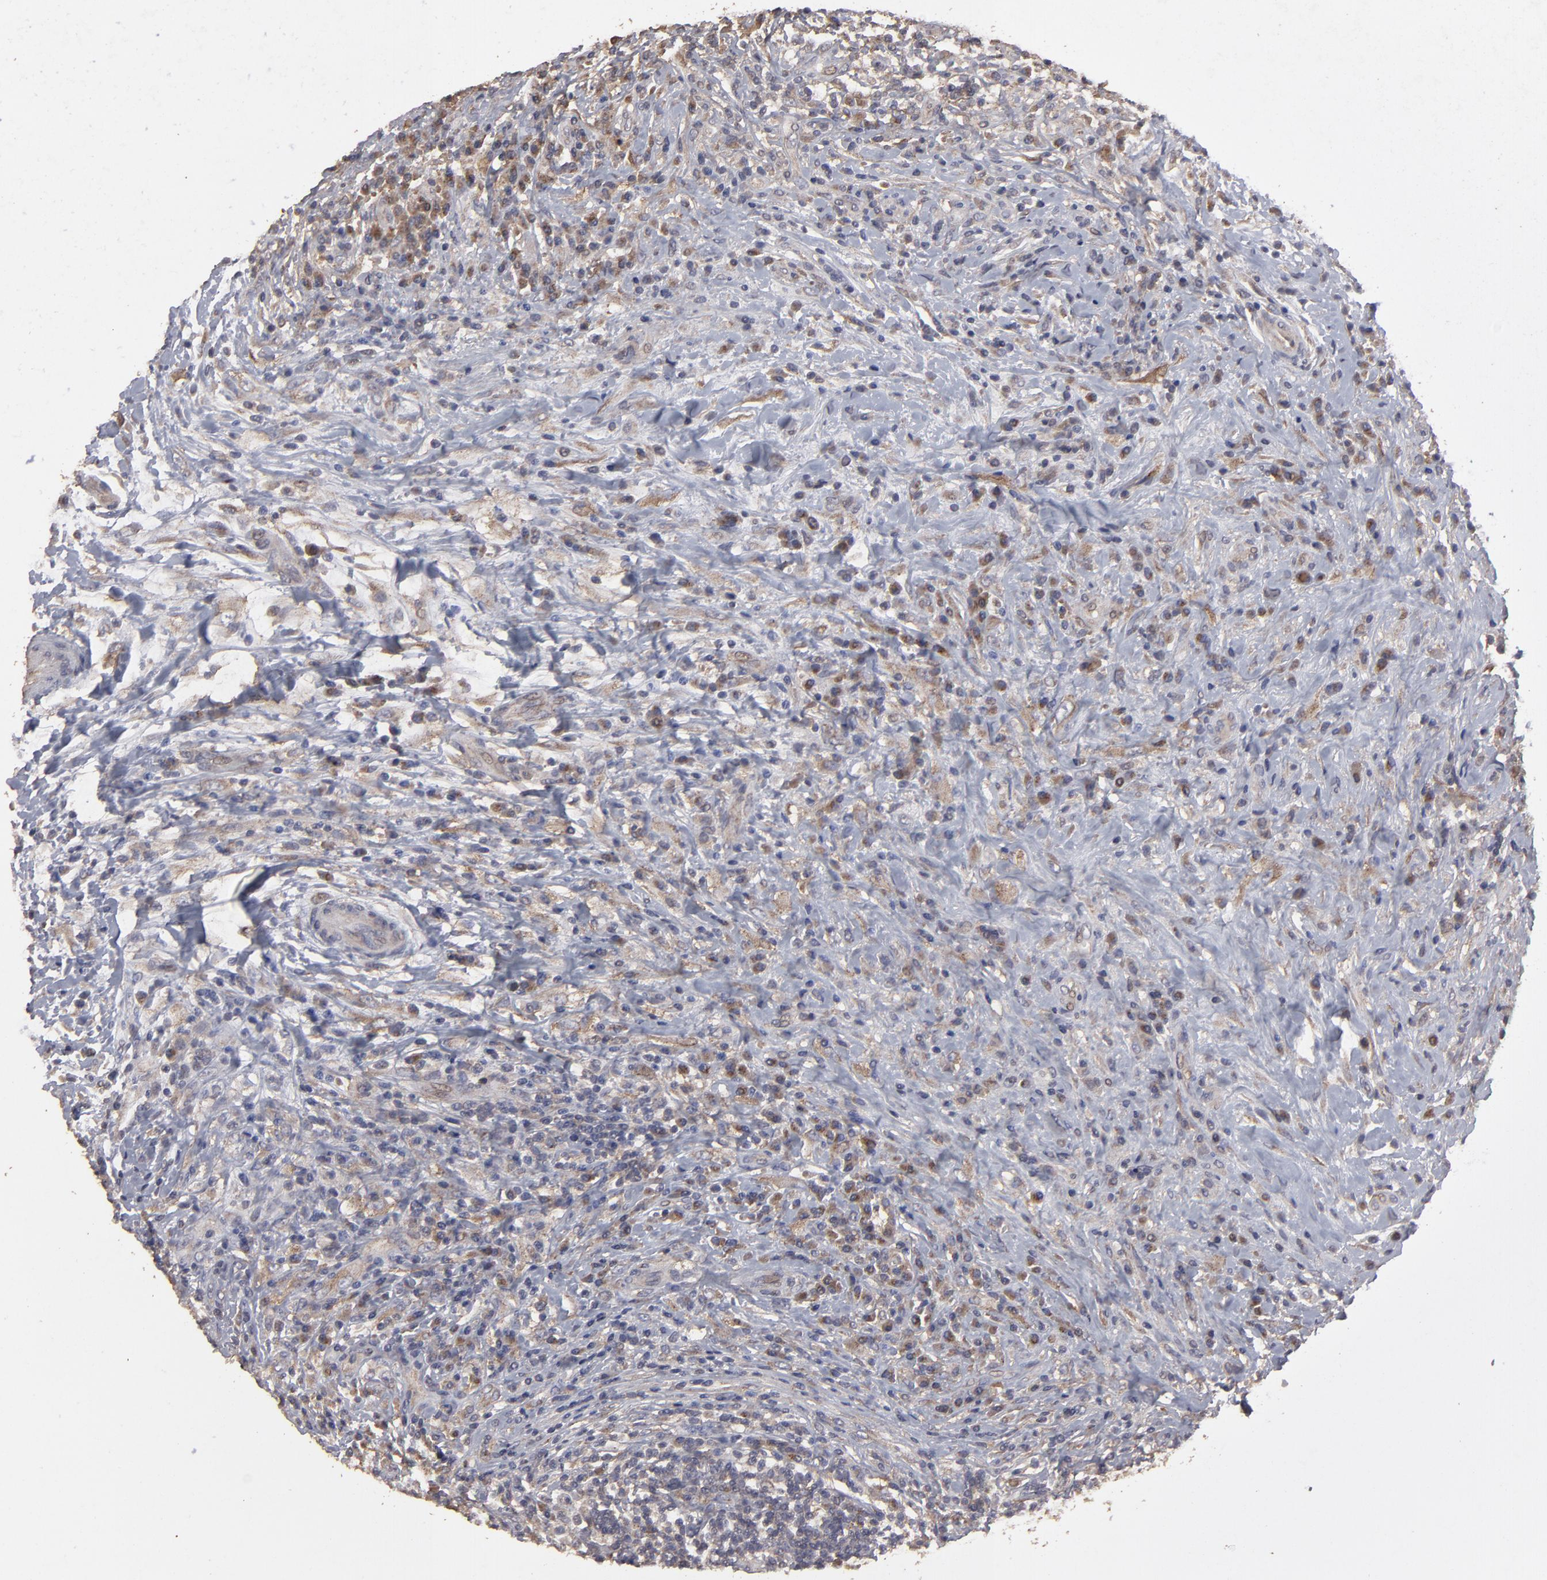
{"staining": {"intensity": "moderate", "quantity": "25%-75%", "location": "cytoplasmic/membranous"}, "tissue": "lymphoma", "cell_type": "Tumor cells", "image_type": "cancer", "snomed": [{"axis": "morphology", "description": "Hodgkin's disease, NOS"}, {"axis": "topography", "description": "Lymph node"}], "caption": "A brown stain shows moderate cytoplasmic/membranous positivity of a protein in Hodgkin's disease tumor cells.", "gene": "MMP2", "patient": {"sex": "female", "age": 25}}